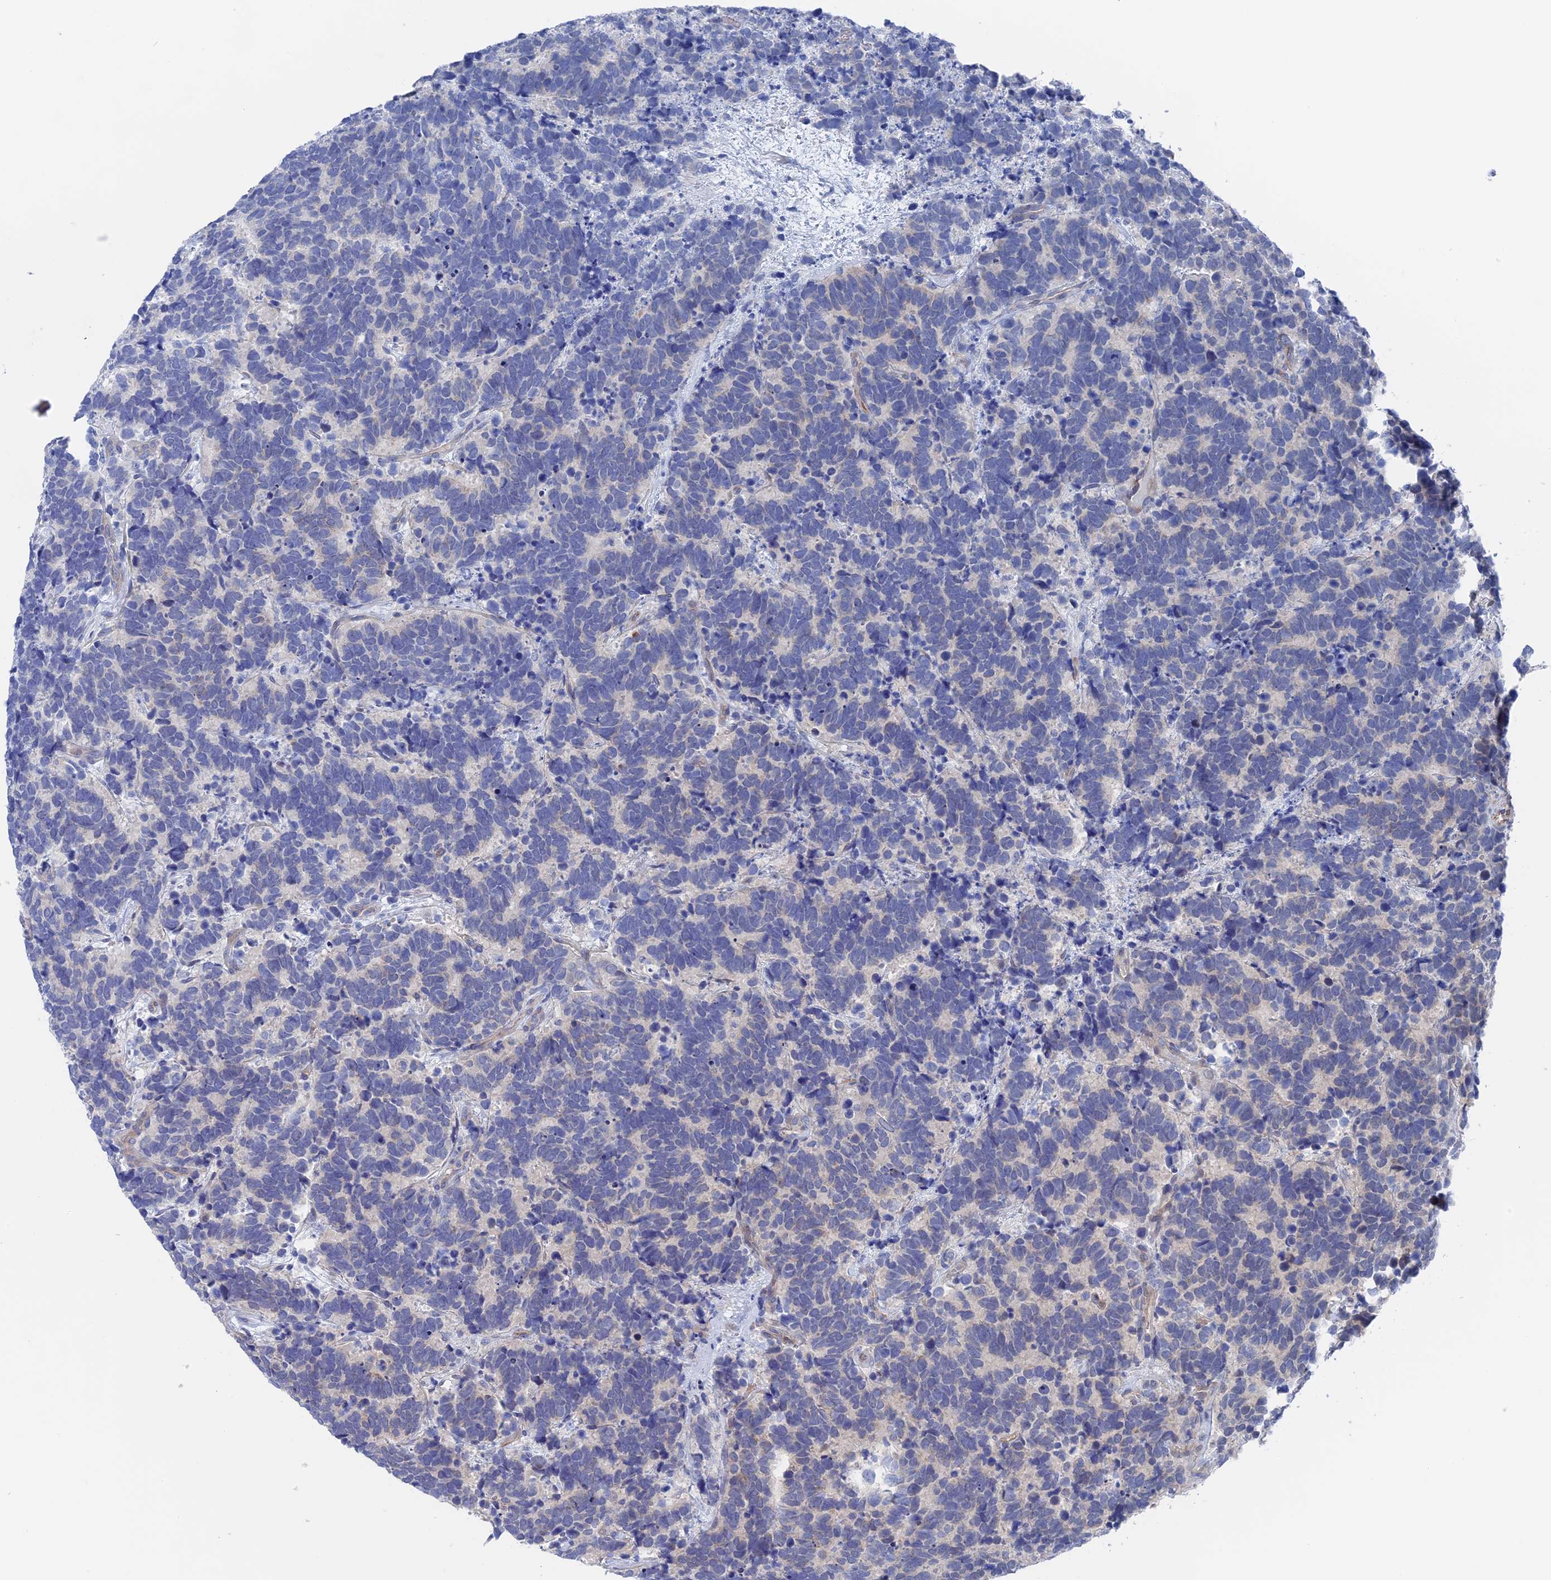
{"staining": {"intensity": "negative", "quantity": "none", "location": "none"}, "tissue": "carcinoid", "cell_type": "Tumor cells", "image_type": "cancer", "snomed": [{"axis": "morphology", "description": "Carcinoma, NOS"}, {"axis": "morphology", "description": "Carcinoid, malignant, NOS"}, {"axis": "topography", "description": "Urinary bladder"}], "caption": "Immunohistochemistry (IHC) of human carcinoma reveals no staining in tumor cells.", "gene": "MTHFSD", "patient": {"sex": "male", "age": 57}}